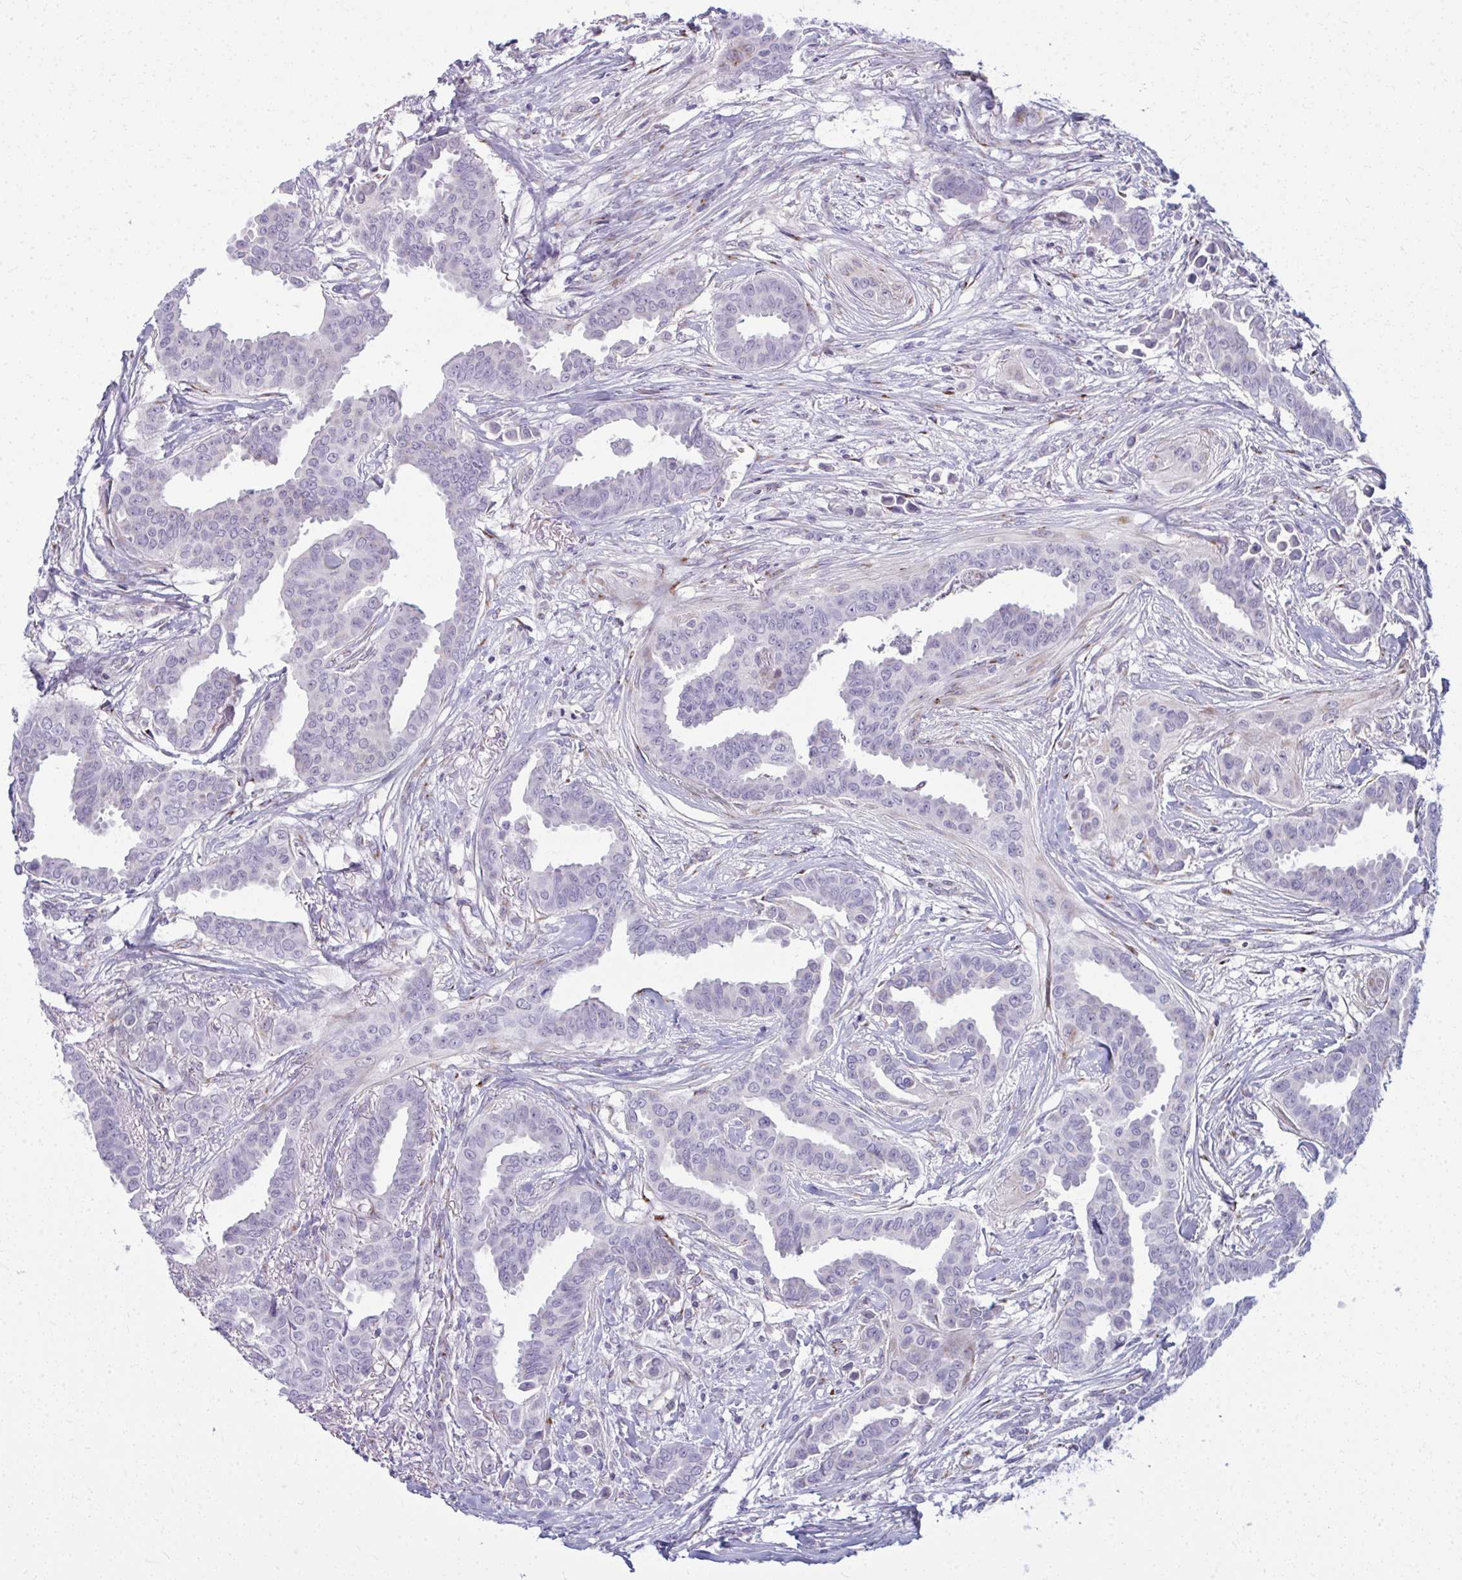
{"staining": {"intensity": "negative", "quantity": "none", "location": "none"}, "tissue": "breast cancer", "cell_type": "Tumor cells", "image_type": "cancer", "snomed": [{"axis": "morphology", "description": "Duct carcinoma"}, {"axis": "topography", "description": "Breast"}], "caption": "There is no significant positivity in tumor cells of breast cancer.", "gene": "DTX4", "patient": {"sex": "female", "age": 45}}